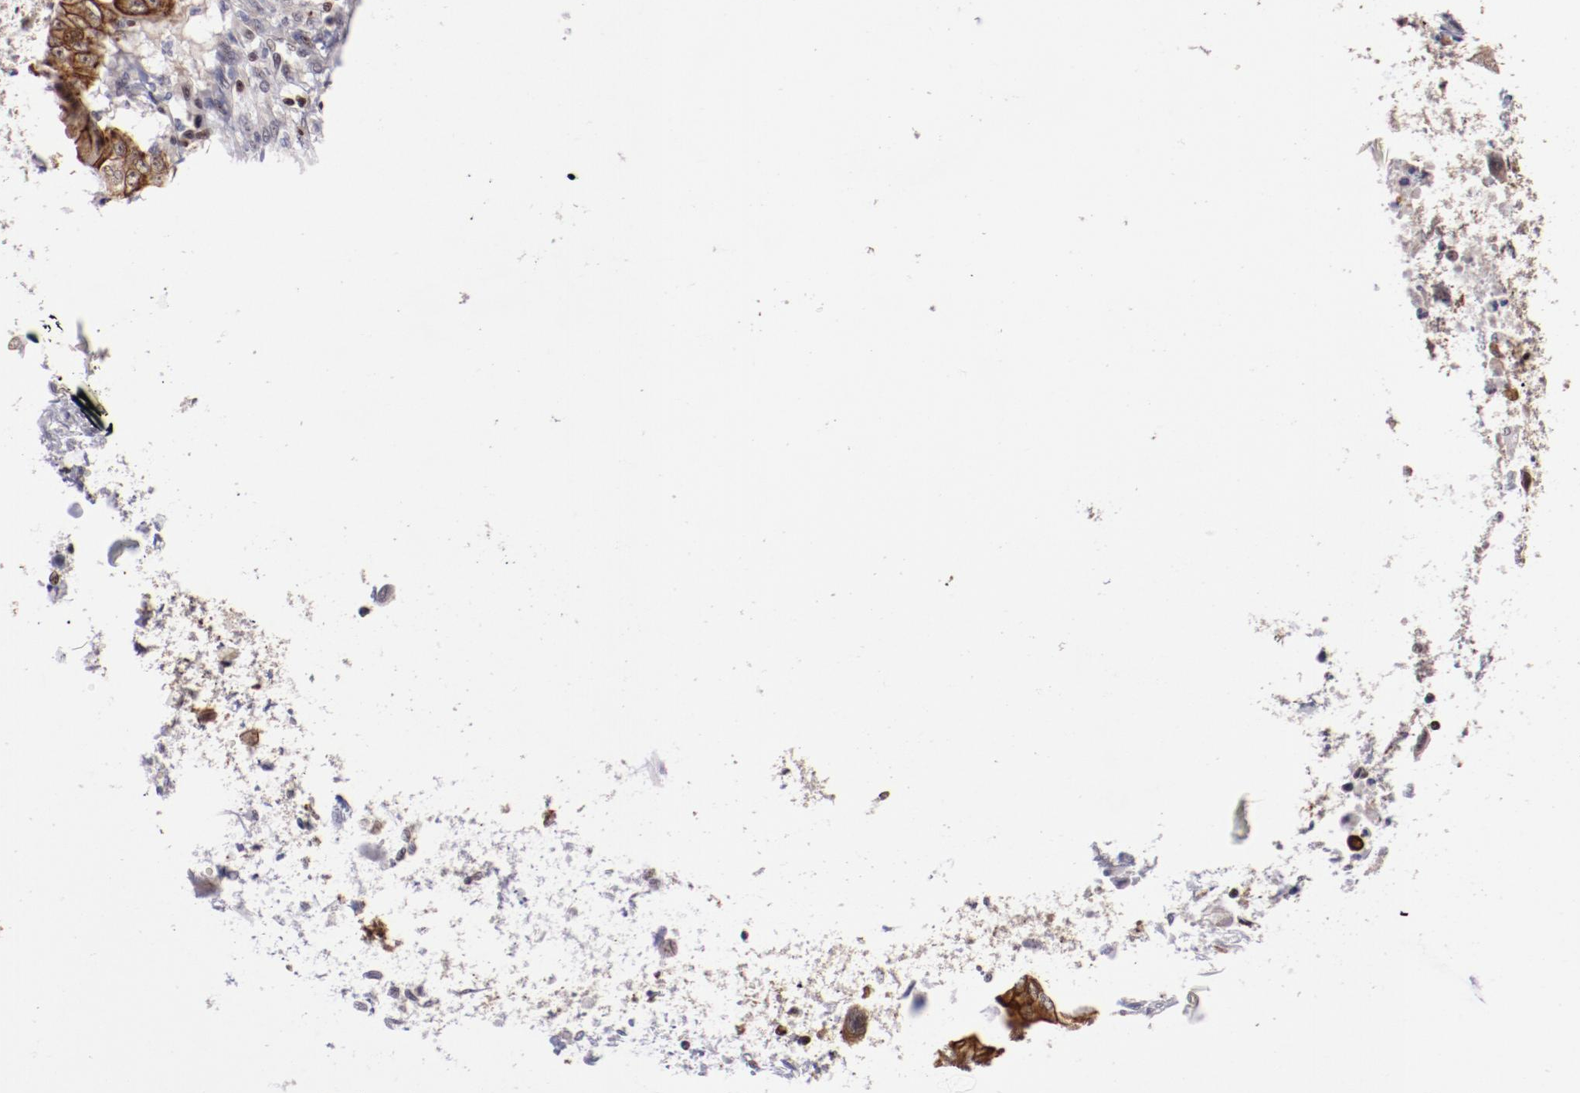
{"staining": {"intensity": "moderate", "quantity": ">75%", "location": "cytoplasmic/membranous,nuclear"}, "tissue": "pancreatic cancer", "cell_type": "Tumor cells", "image_type": "cancer", "snomed": [{"axis": "morphology", "description": "Adenocarcinoma, NOS"}, {"axis": "topography", "description": "Pancreas"}], "caption": "The immunohistochemical stain shows moderate cytoplasmic/membranous and nuclear expression in tumor cells of pancreatic cancer (adenocarcinoma) tissue. The protein is stained brown, and the nuclei are stained in blue (DAB IHC with brightfield microscopy, high magnification).", "gene": "DDX24", "patient": {"sex": "male", "age": 62}}